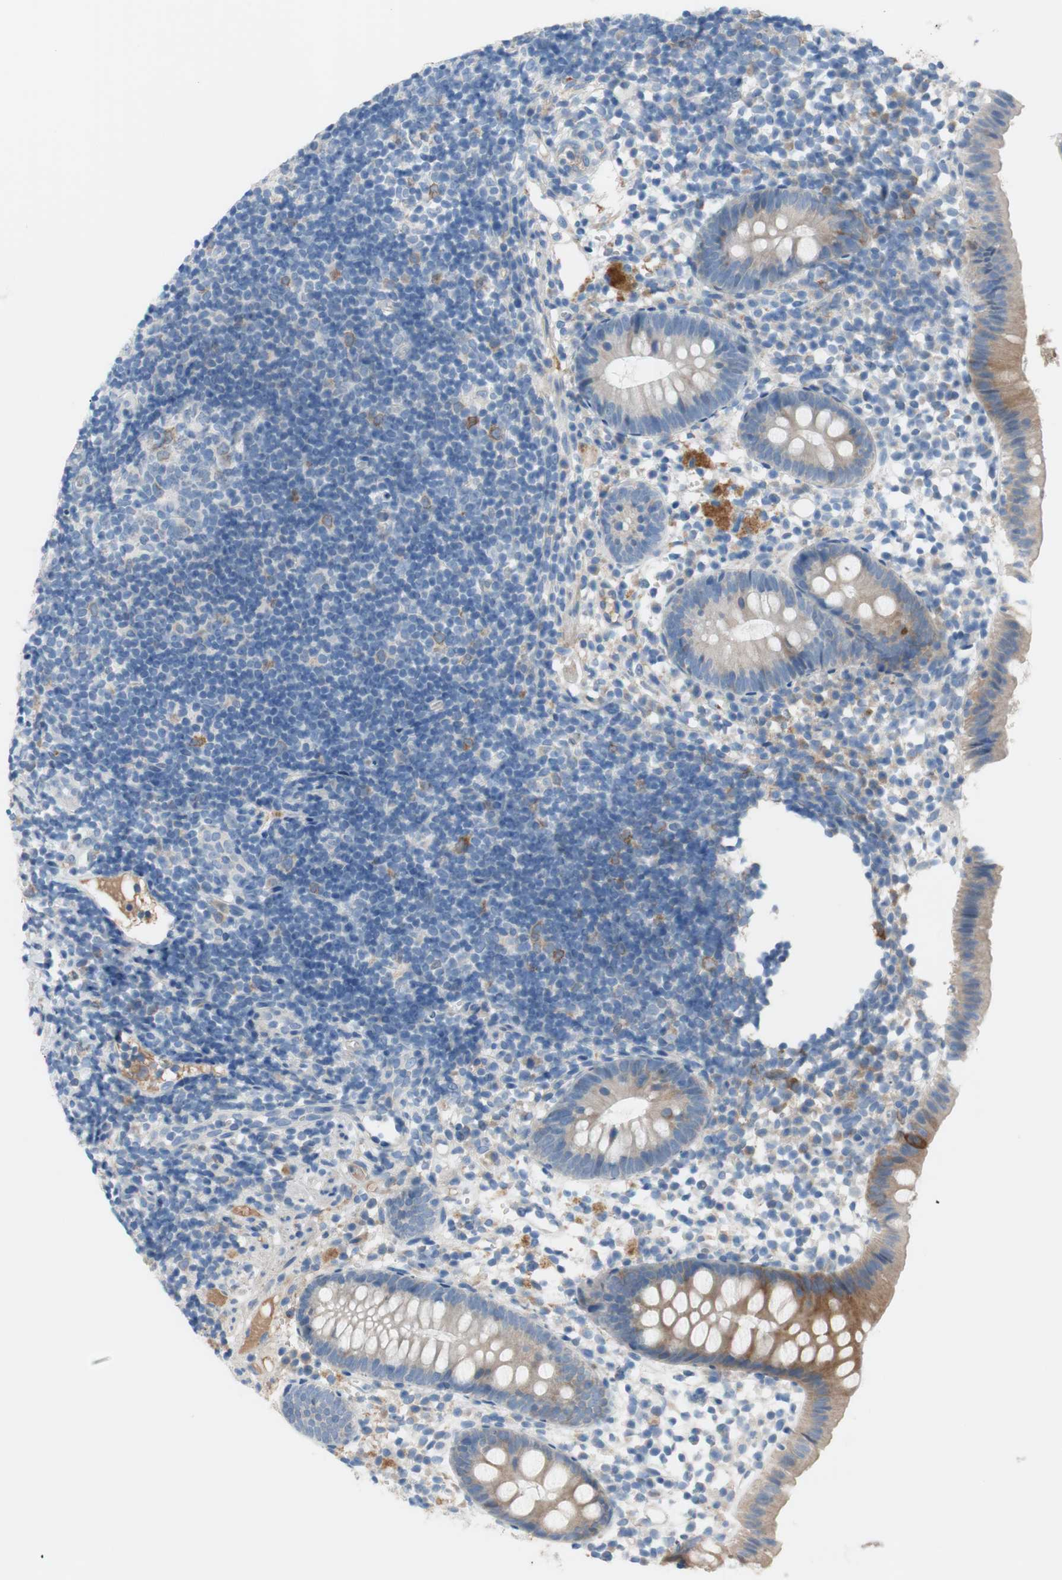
{"staining": {"intensity": "moderate", "quantity": "<25%", "location": "cytoplasmic/membranous"}, "tissue": "appendix", "cell_type": "Glandular cells", "image_type": "normal", "snomed": [{"axis": "morphology", "description": "Normal tissue, NOS"}, {"axis": "topography", "description": "Appendix"}], "caption": "An image of human appendix stained for a protein demonstrates moderate cytoplasmic/membranous brown staining in glandular cells. The staining is performed using DAB (3,3'-diaminobenzidine) brown chromogen to label protein expression. The nuclei are counter-stained blue using hematoxylin.", "gene": "FDFT1", "patient": {"sex": "female", "age": 20}}